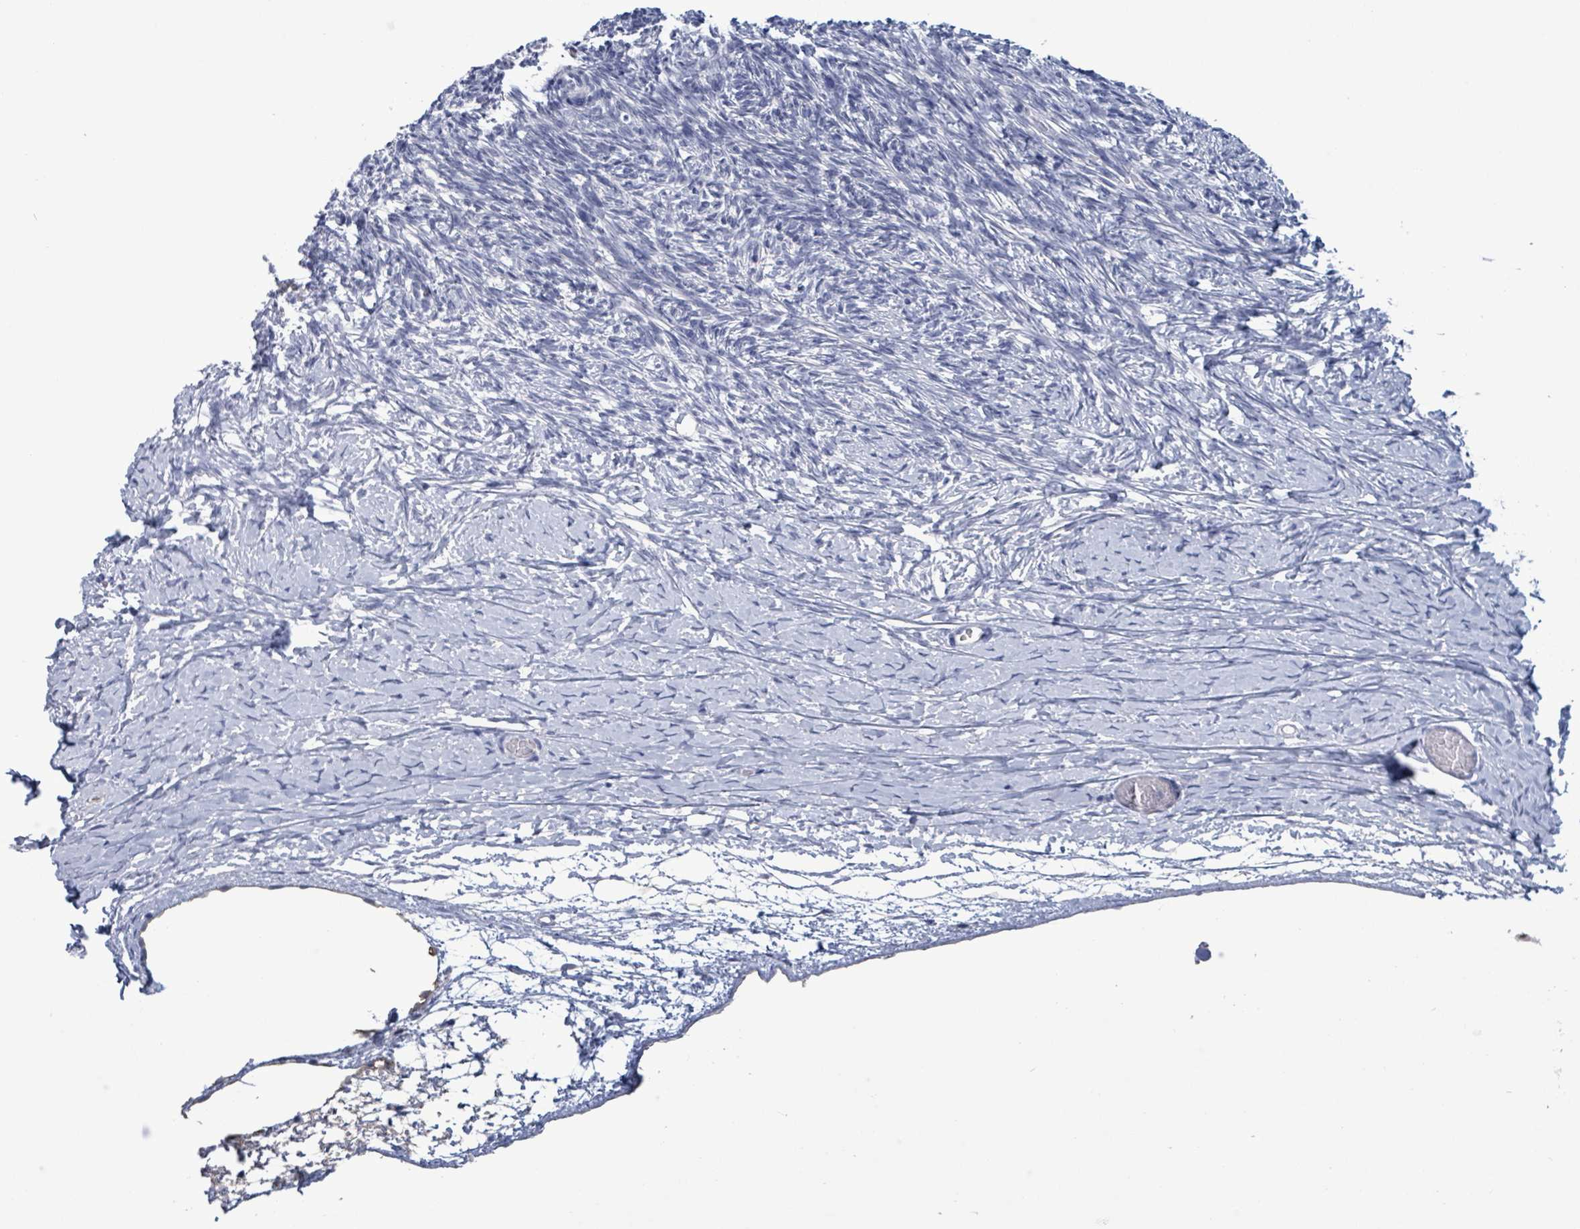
{"staining": {"intensity": "negative", "quantity": "none", "location": "none"}, "tissue": "ovary", "cell_type": "Ovarian stroma cells", "image_type": "normal", "snomed": [{"axis": "morphology", "description": "Normal tissue, NOS"}, {"axis": "topography", "description": "Ovary"}], "caption": "Ovarian stroma cells are negative for brown protein staining in benign ovary. (DAB (3,3'-diaminobenzidine) immunohistochemistry (IHC), high magnification).", "gene": "BSG", "patient": {"sex": "female", "age": 39}}